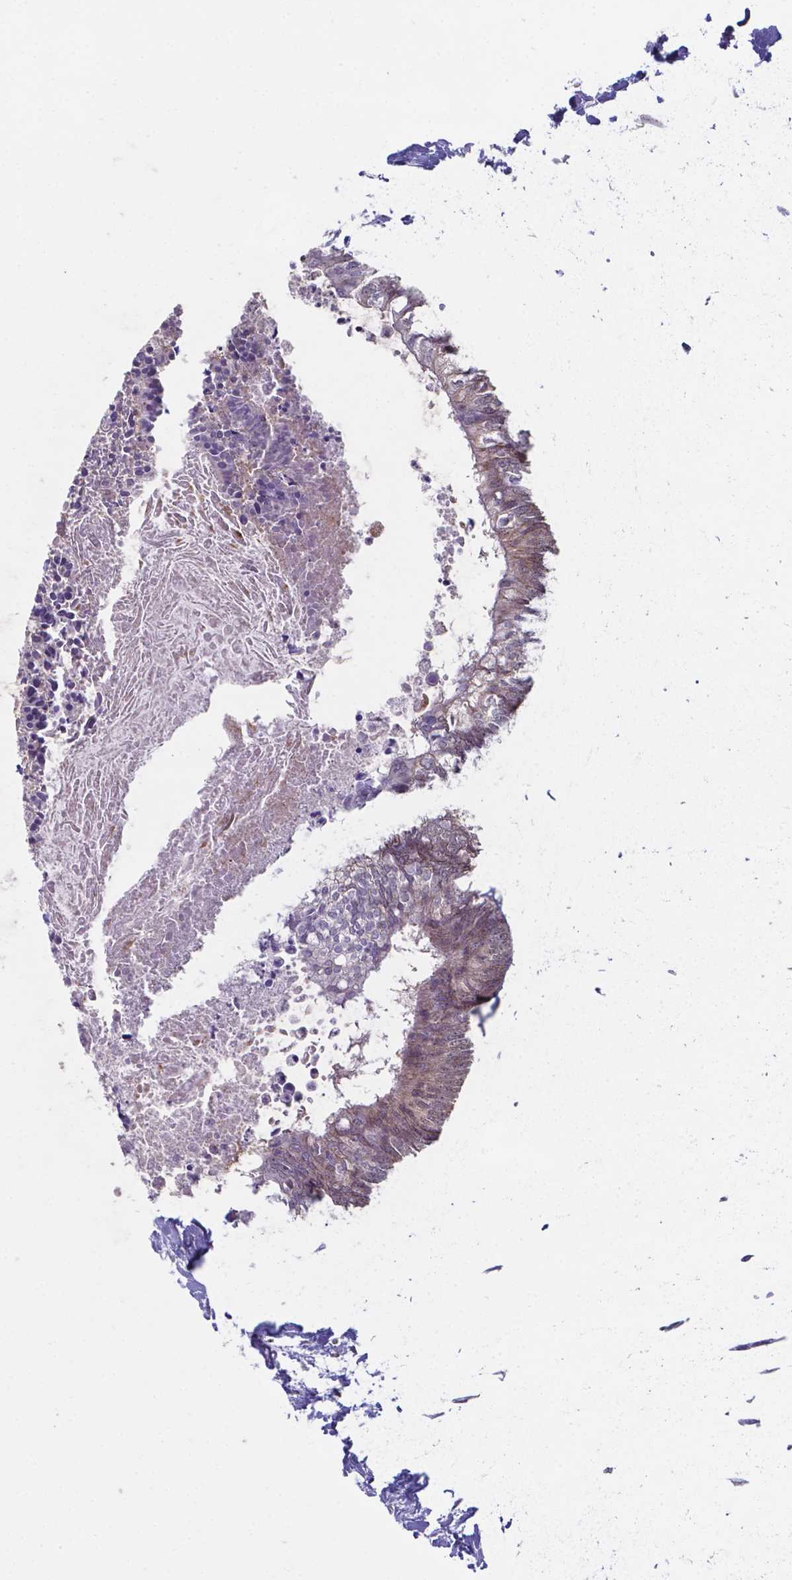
{"staining": {"intensity": "weak", "quantity": "25%-75%", "location": "cytoplasmic/membranous"}, "tissue": "colorectal cancer", "cell_type": "Tumor cells", "image_type": "cancer", "snomed": [{"axis": "morphology", "description": "Adenocarcinoma, NOS"}, {"axis": "topography", "description": "Colon"}, {"axis": "topography", "description": "Rectum"}], "caption": "Immunohistochemical staining of human colorectal cancer shows low levels of weak cytoplasmic/membranous expression in about 25%-75% of tumor cells.", "gene": "UBE2E2", "patient": {"sex": "male", "age": 57}}